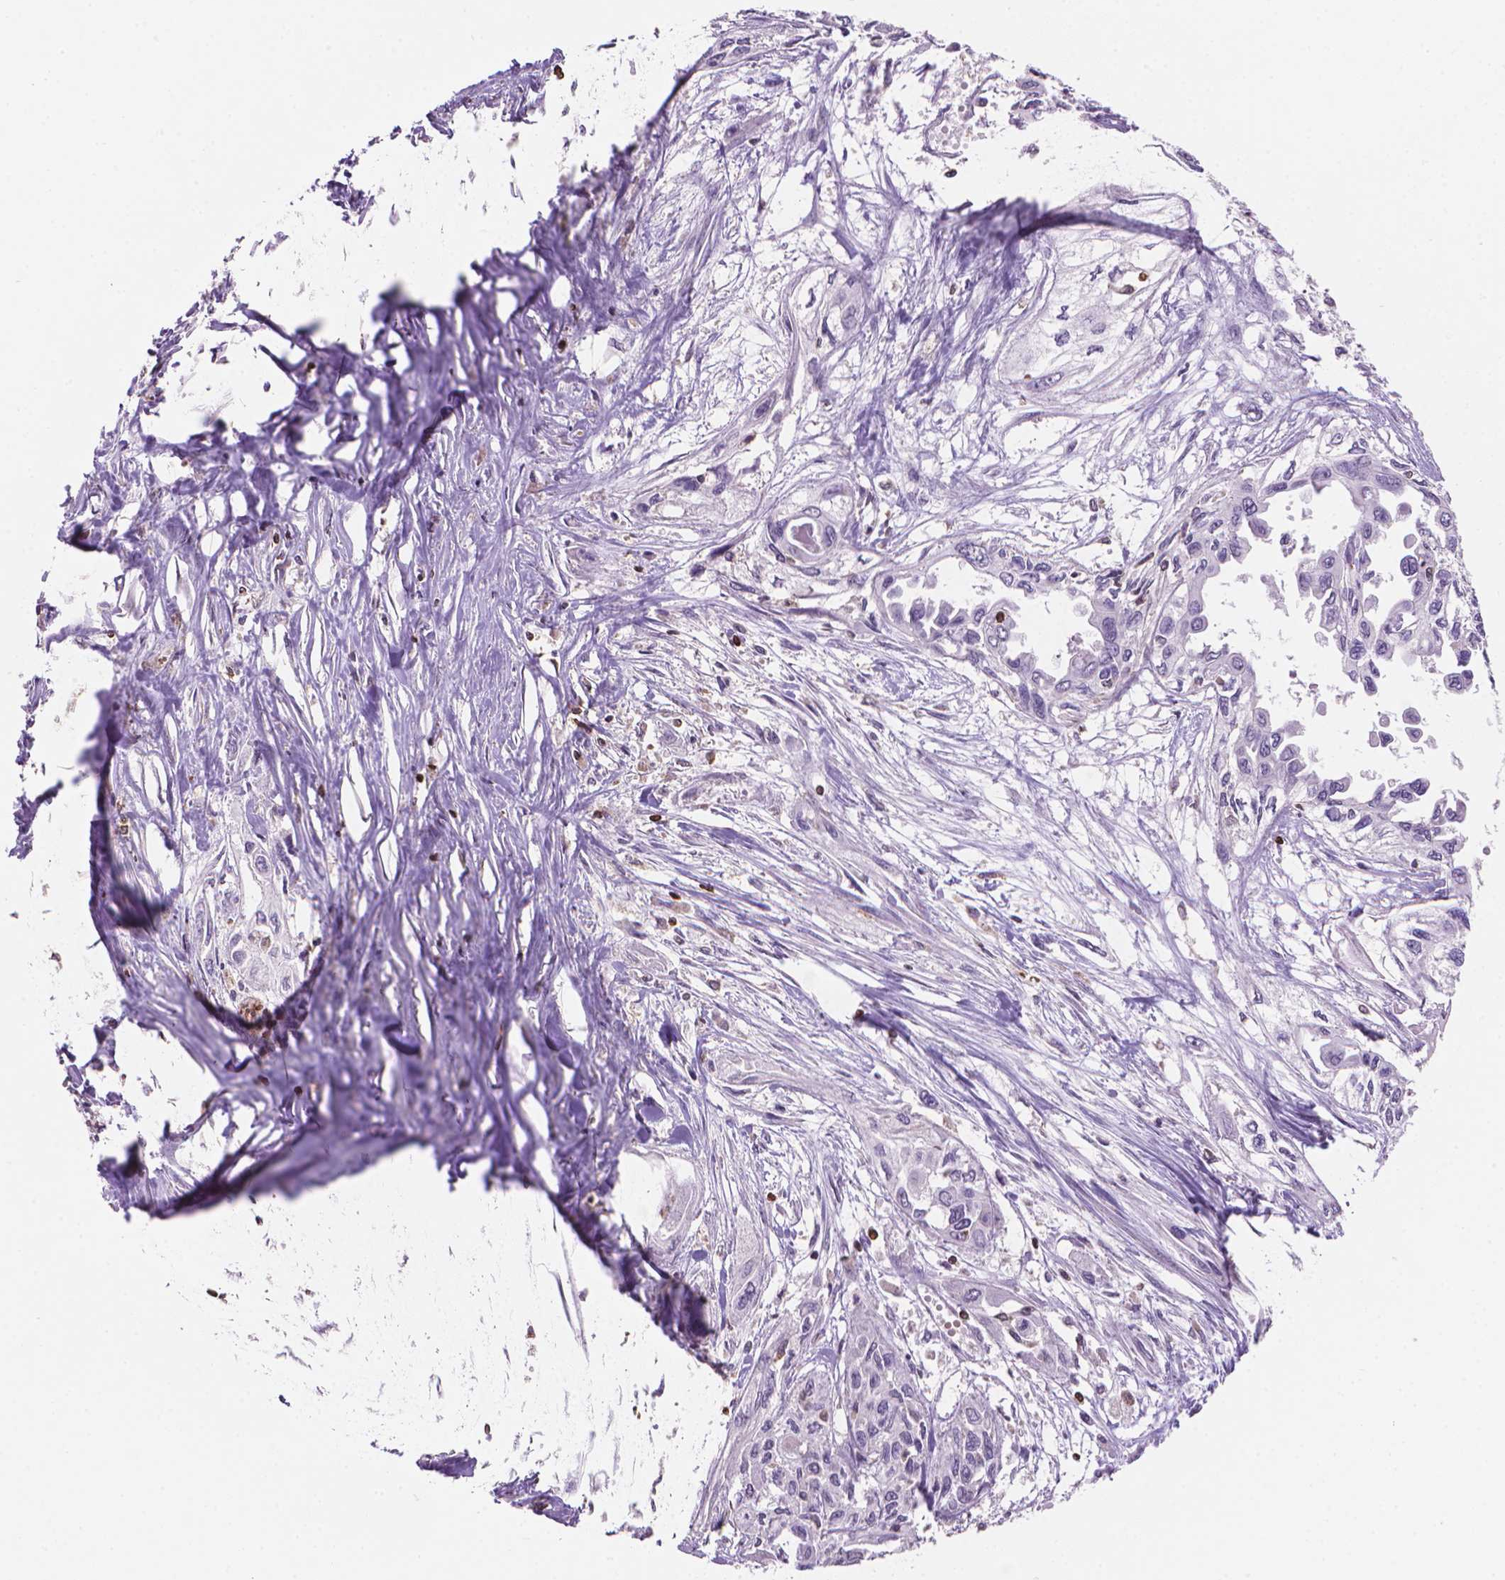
{"staining": {"intensity": "negative", "quantity": "none", "location": "none"}, "tissue": "pancreatic cancer", "cell_type": "Tumor cells", "image_type": "cancer", "snomed": [{"axis": "morphology", "description": "Adenocarcinoma, NOS"}, {"axis": "topography", "description": "Pancreas"}], "caption": "The immunohistochemistry (IHC) image has no significant staining in tumor cells of pancreatic adenocarcinoma tissue.", "gene": "BCL2", "patient": {"sex": "female", "age": 55}}